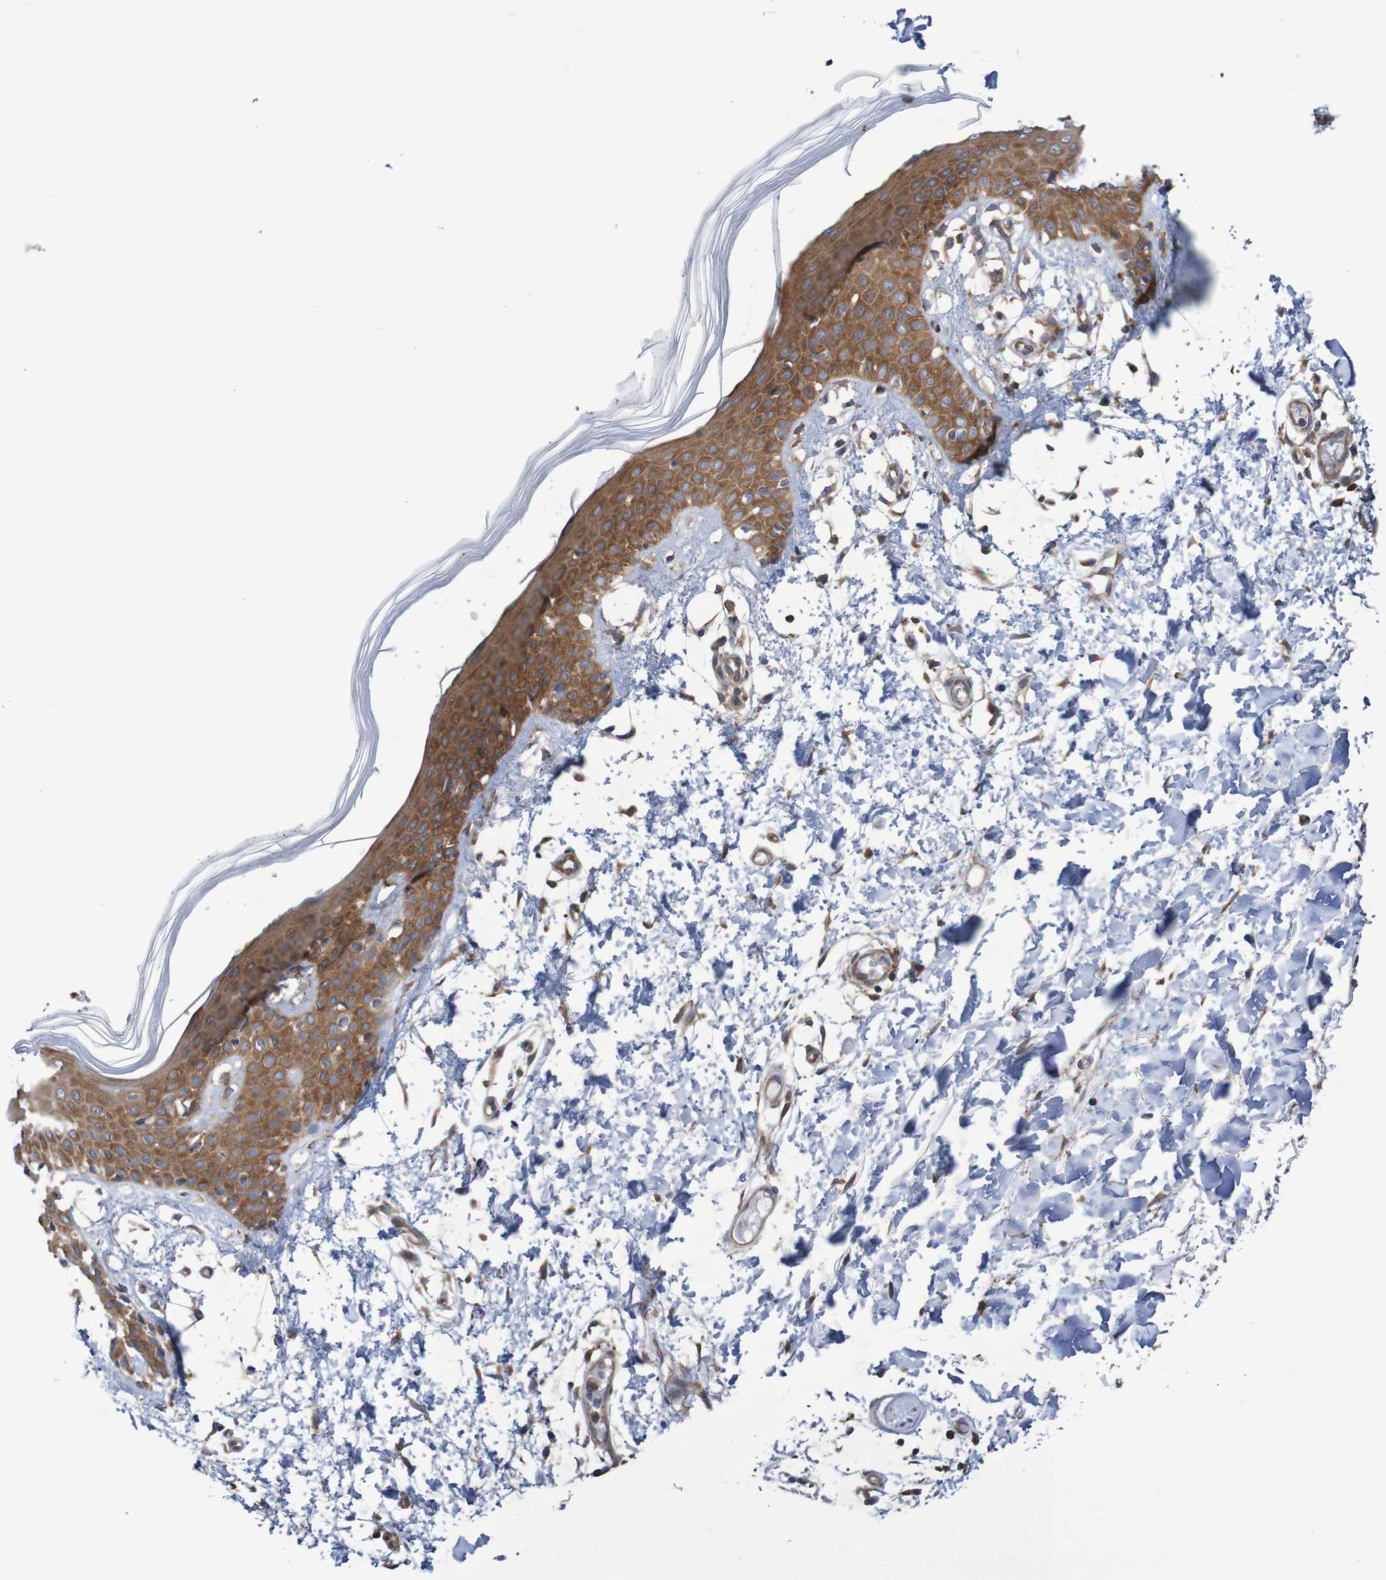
{"staining": {"intensity": "moderate", "quantity": ">75%", "location": "cytoplasmic/membranous"}, "tissue": "skin", "cell_type": "Fibroblasts", "image_type": "normal", "snomed": [{"axis": "morphology", "description": "Normal tissue, NOS"}, {"axis": "topography", "description": "Skin"}], "caption": "Brown immunohistochemical staining in benign skin displays moderate cytoplasmic/membranous positivity in about >75% of fibroblasts. (brown staining indicates protein expression, while blue staining denotes nuclei).", "gene": "LRRC47", "patient": {"sex": "male", "age": 53}}